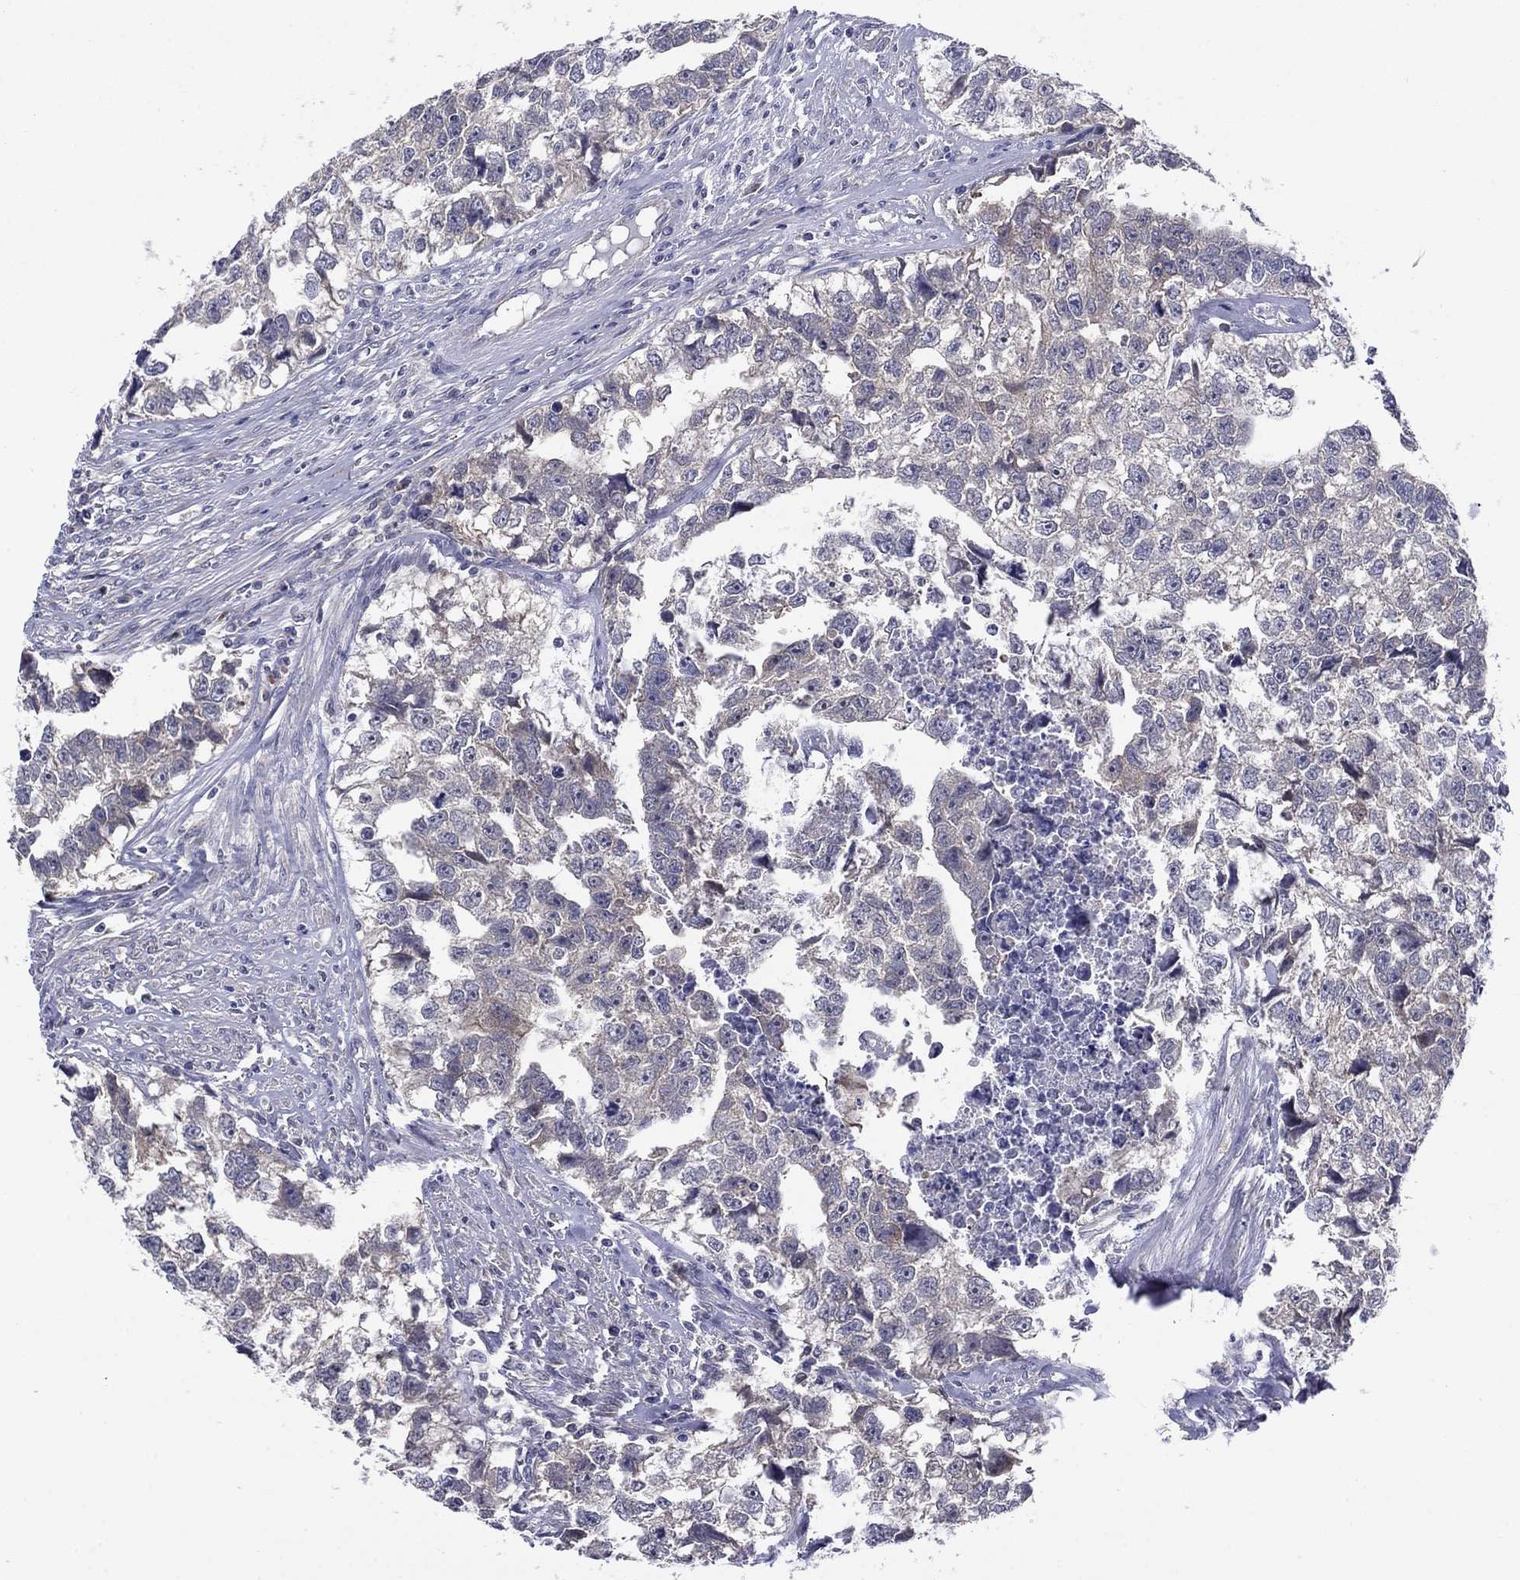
{"staining": {"intensity": "negative", "quantity": "none", "location": "none"}, "tissue": "testis cancer", "cell_type": "Tumor cells", "image_type": "cancer", "snomed": [{"axis": "morphology", "description": "Carcinoma, Embryonal, NOS"}, {"axis": "morphology", "description": "Teratoma, malignant, NOS"}, {"axis": "topography", "description": "Testis"}], "caption": "The histopathology image exhibits no significant positivity in tumor cells of testis cancer (embryonal carcinoma).", "gene": "POU2F2", "patient": {"sex": "male", "age": 44}}